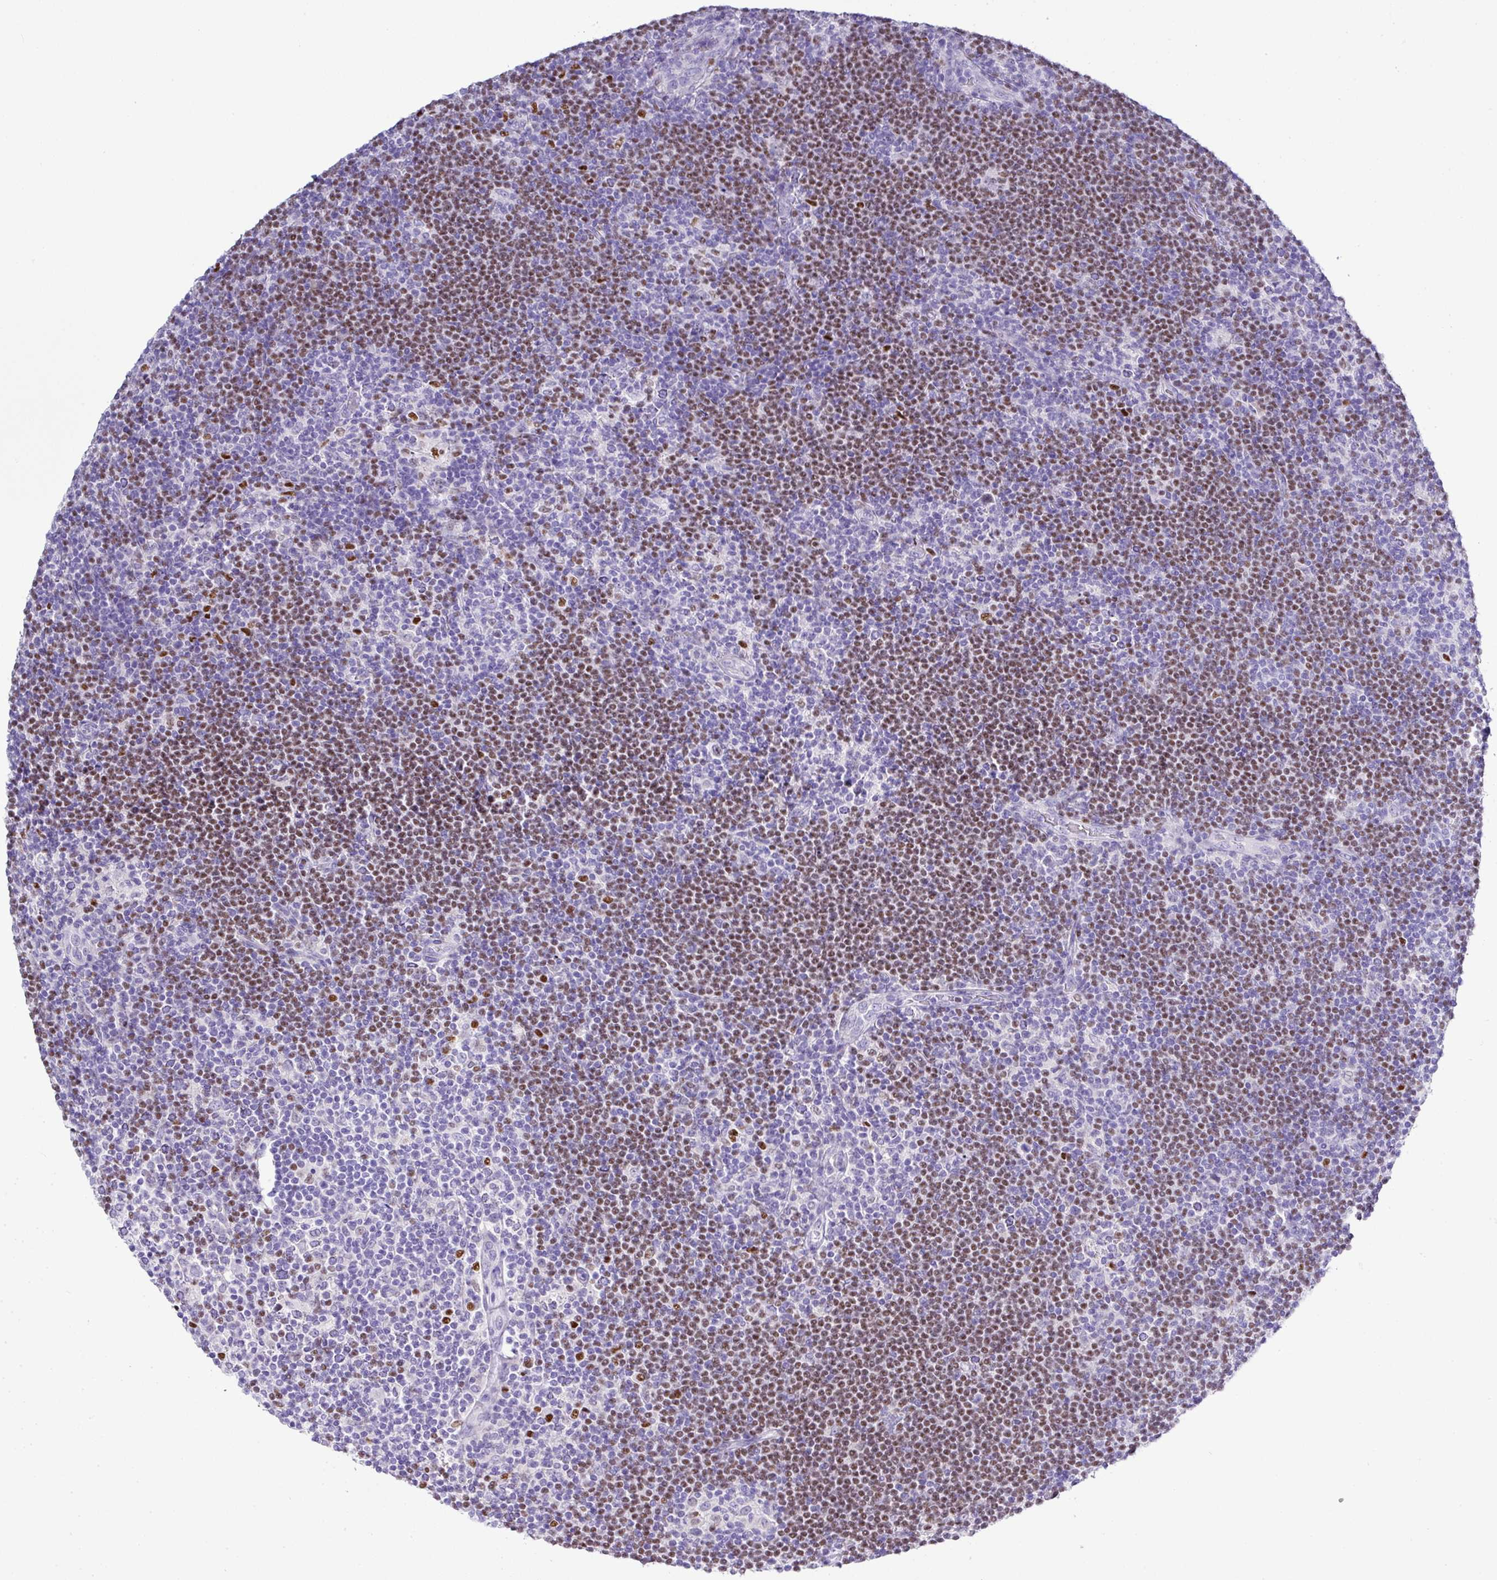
{"staining": {"intensity": "moderate", "quantity": "25%-75%", "location": "nuclear"}, "tissue": "lymphoma", "cell_type": "Tumor cells", "image_type": "cancer", "snomed": [{"axis": "morphology", "description": "Hodgkin's disease, NOS"}, {"axis": "topography", "description": "Lymph node"}], "caption": "Tumor cells show moderate nuclear staining in approximately 25%-75% of cells in Hodgkin's disease.", "gene": "BCL11A", "patient": {"sex": "female", "age": 57}}